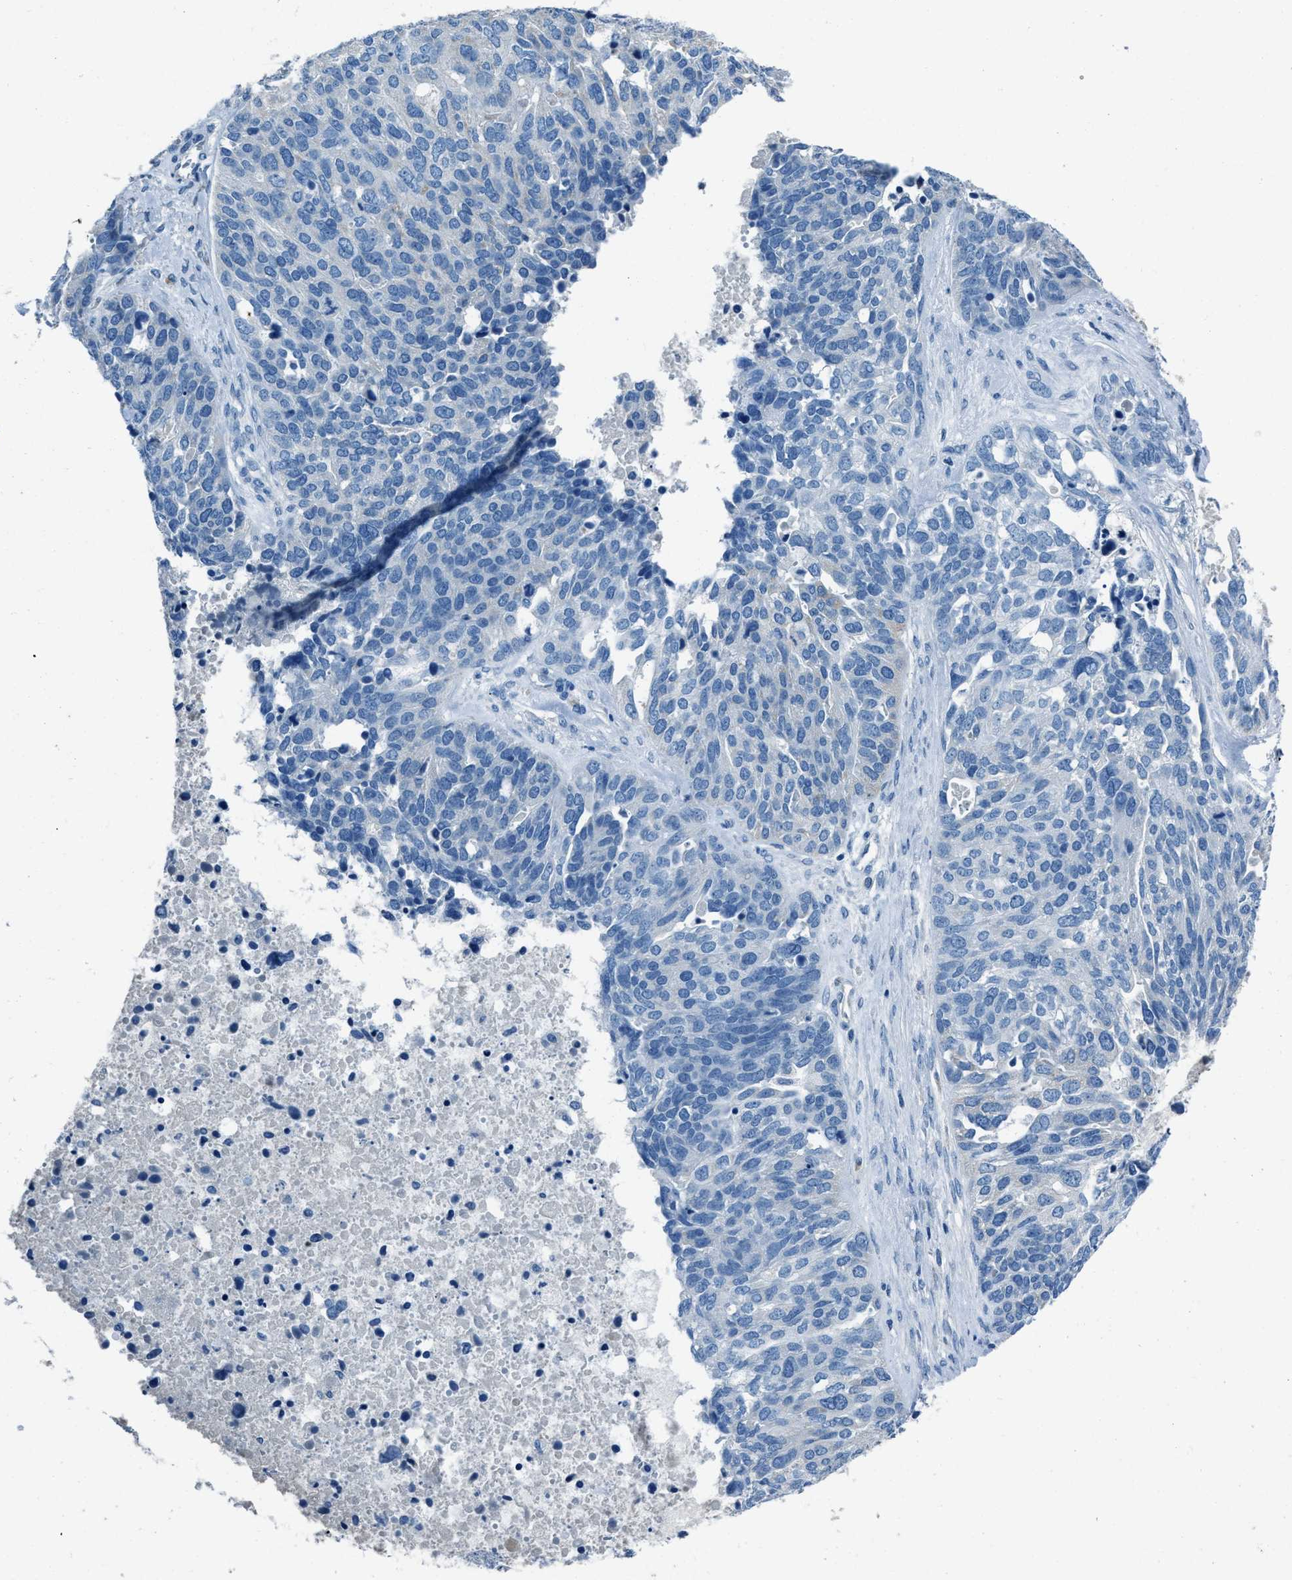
{"staining": {"intensity": "negative", "quantity": "none", "location": "none"}, "tissue": "ovarian cancer", "cell_type": "Tumor cells", "image_type": "cancer", "snomed": [{"axis": "morphology", "description": "Cystadenocarcinoma, serous, NOS"}, {"axis": "topography", "description": "Ovary"}], "caption": "This histopathology image is of serous cystadenocarcinoma (ovarian) stained with immunohistochemistry (IHC) to label a protein in brown with the nuclei are counter-stained blue. There is no positivity in tumor cells.", "gene": "AMACR", "patient": {"sex": "female", "age": 44}}